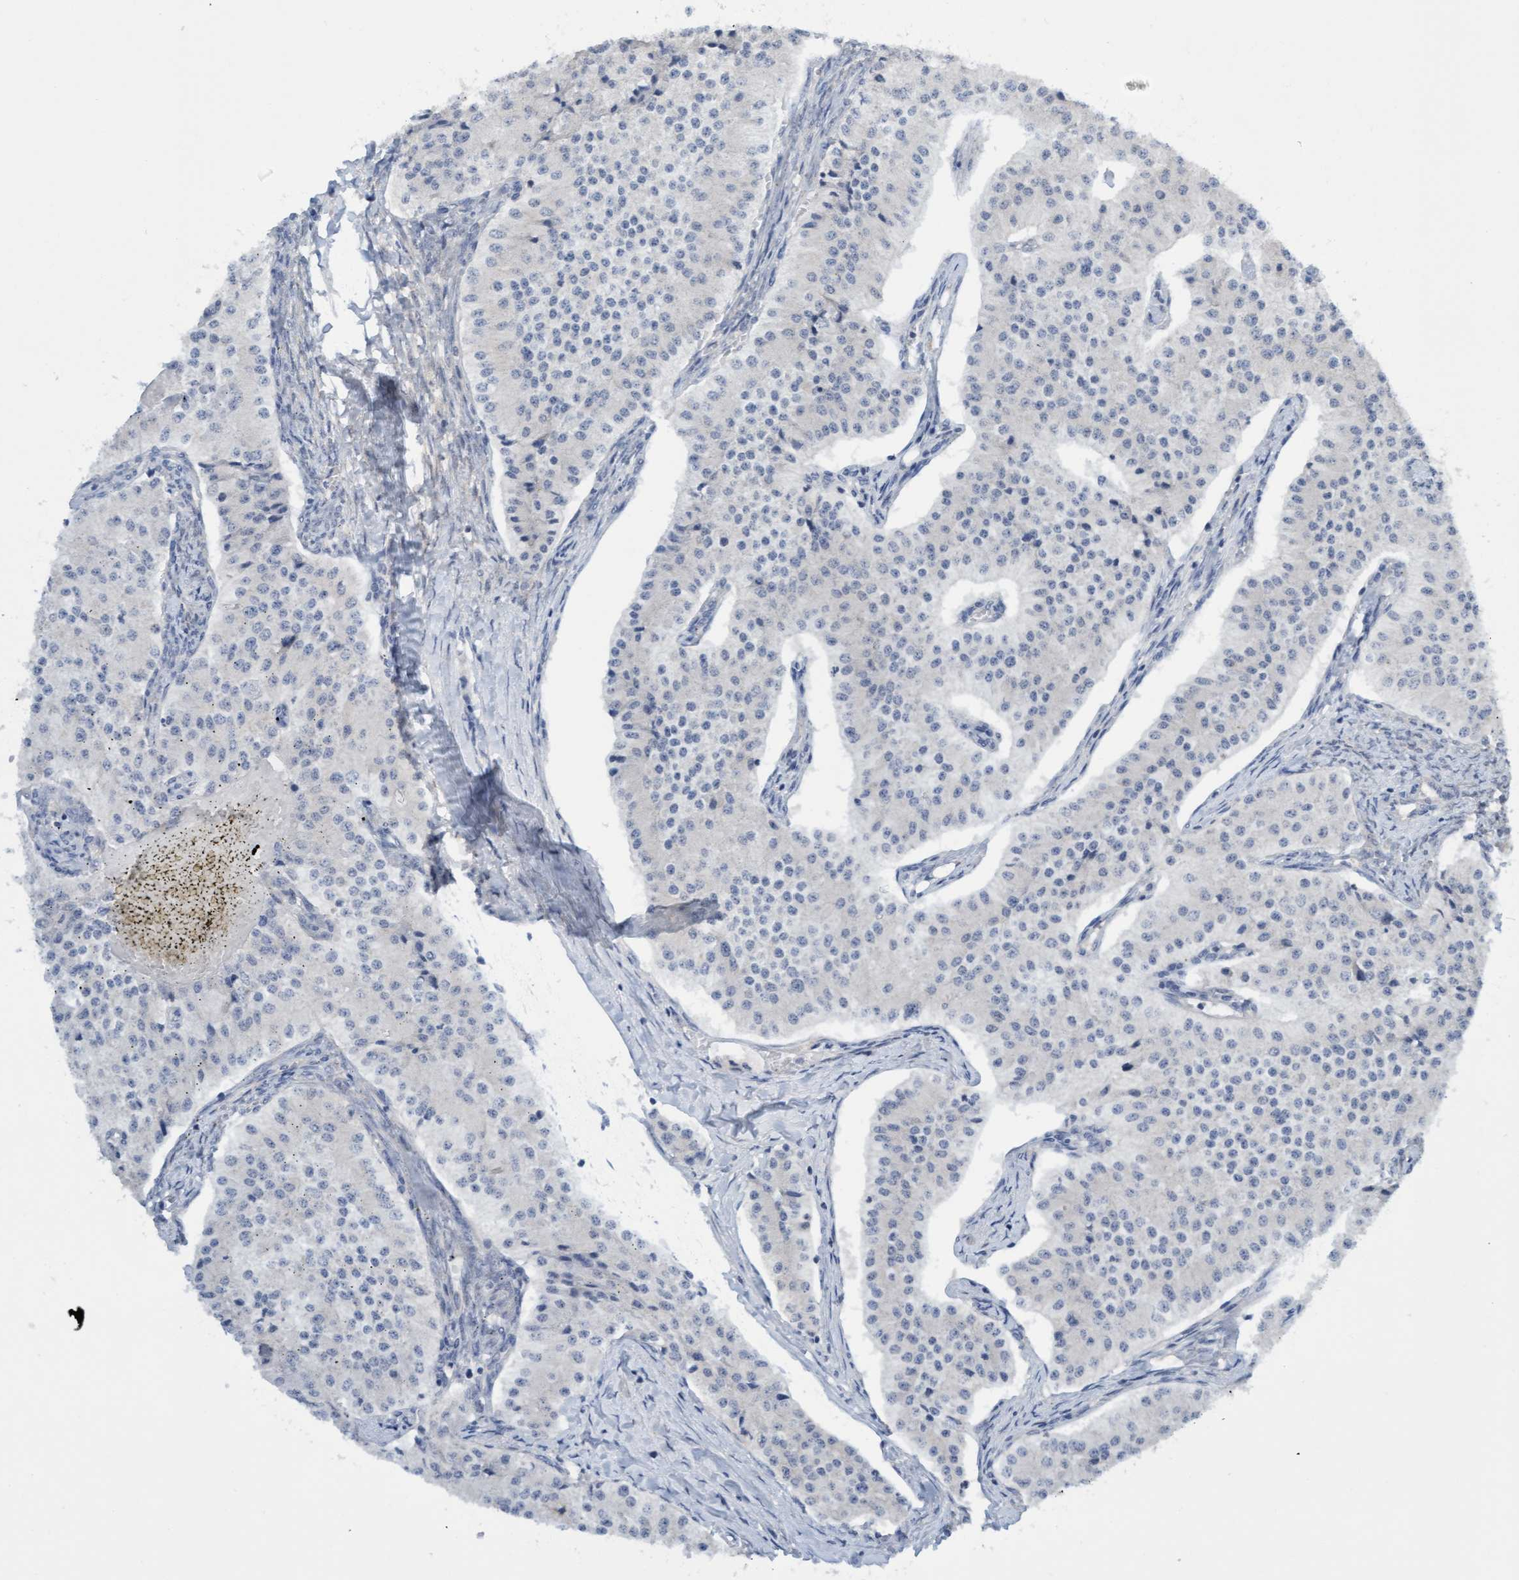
{"staining": {"intensity": "negative", "quantity": "none", "location": "none"}, "tissue": "carcinoid", "cell_type": "Tumor cells", "image_type": "cancer", "snomed": [{"axis": "morphology", "description": "Carcinoid, malignant, NOS"}, {"axis": "topography", "description": "Colon"}], "caption": "DAB immunohistochemical staining of carcinoid demonstrates no significant positivity in tumor cells.", "gene": "AMZ2", "patient": {"sex": "female", "age": 52}}